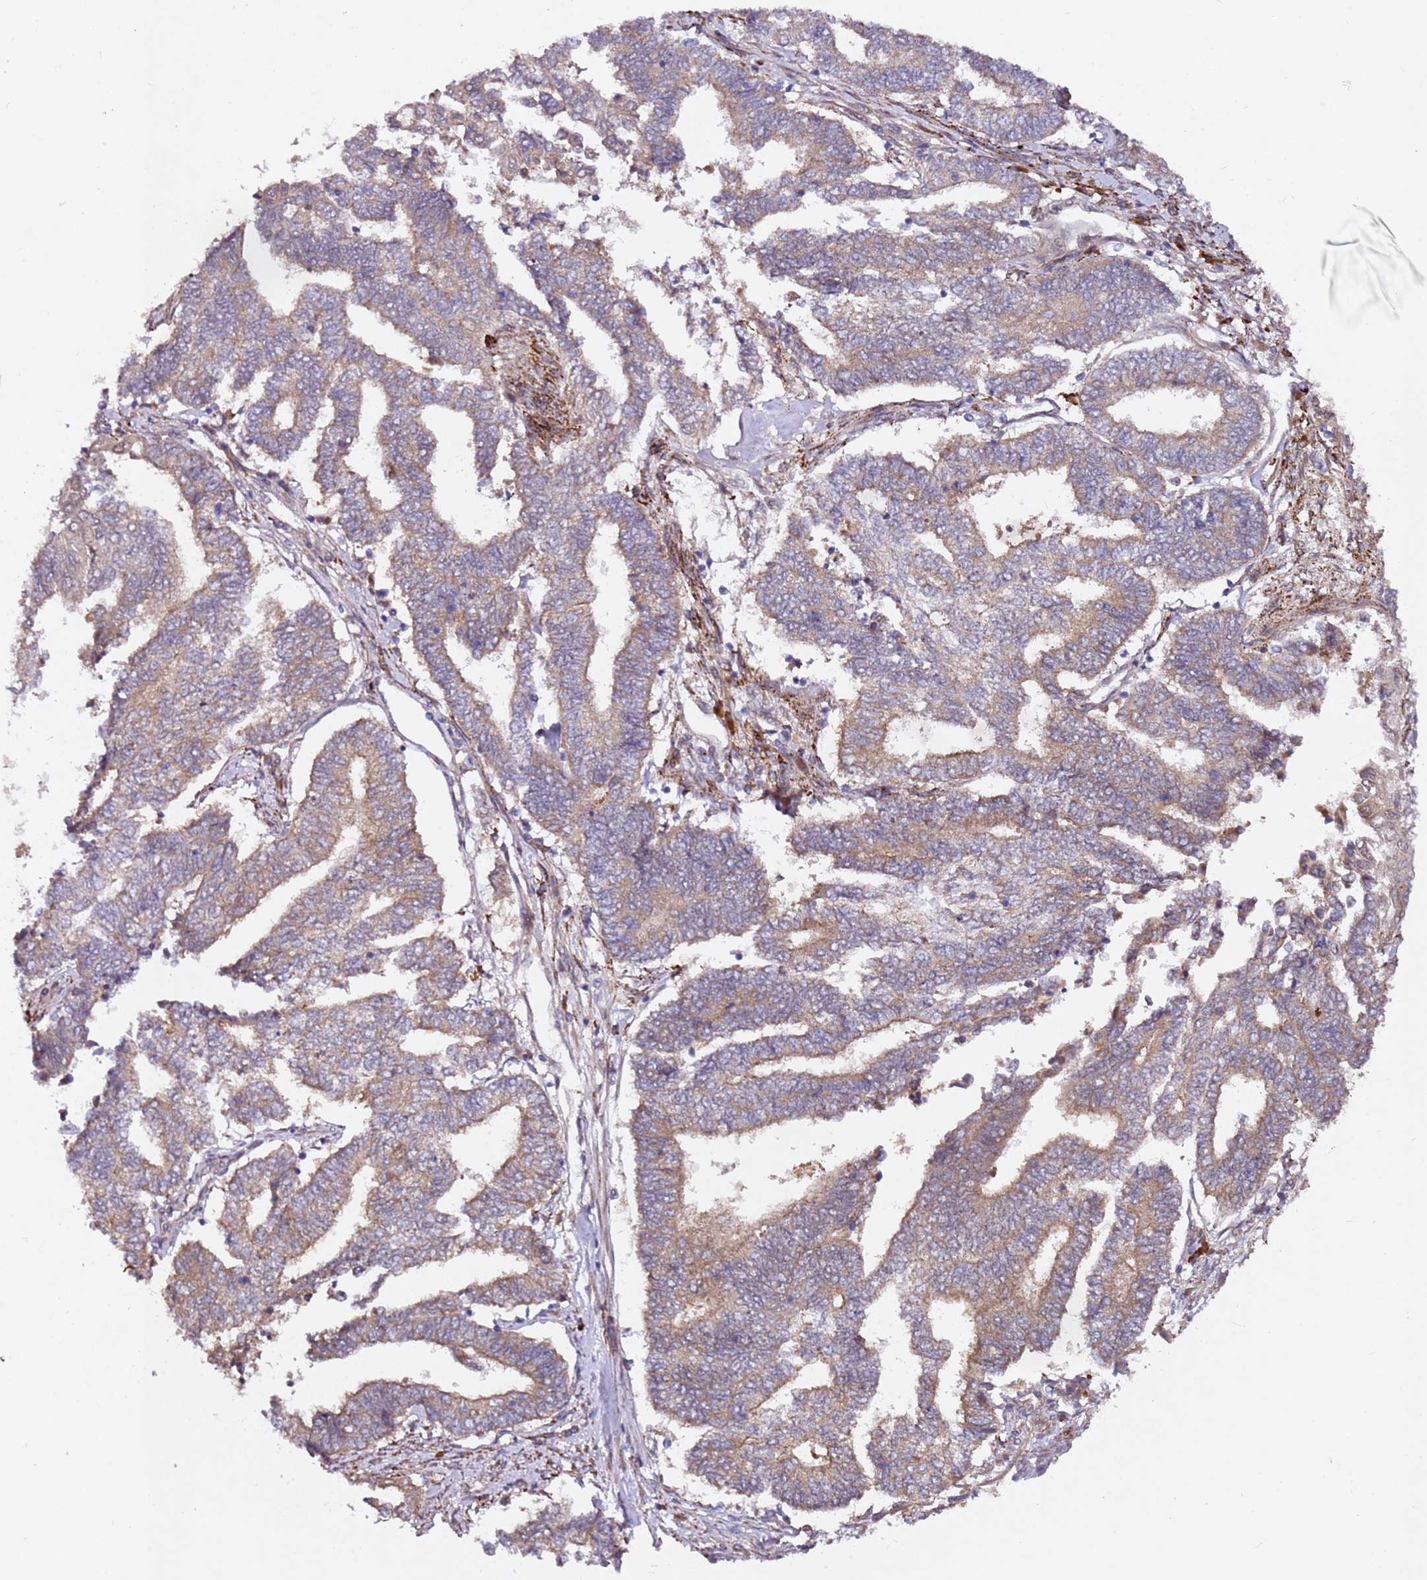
{"staining": {"intensity": "weak", "quantity": "25%-75%", "location": "cytoplasmic/membranous"}, "tissue": "endometrial cancer", "cell_type": "Tumor cells", "image_type": "cancer", "snomed": [{"axis": "morphology", "description": "Adenocarcinoma, NOS"}, {"axis": "topography", "description": "Uterus"}, {"axis": "topography", "description": "Endometrium"}], "caption": "High-magnification brightfield microscopy of endometrial adenocarcinoma stained with DAB (3,3'-diaminobenzidine) (brown) and counterstained with hematoxylin (blue). tumor cells exhibit weak cytoplasmic/membranous positivity is identified in about25%-75% of cells.", "gene": "ALG11", "patient": {"sex": "female", "age": 70}}